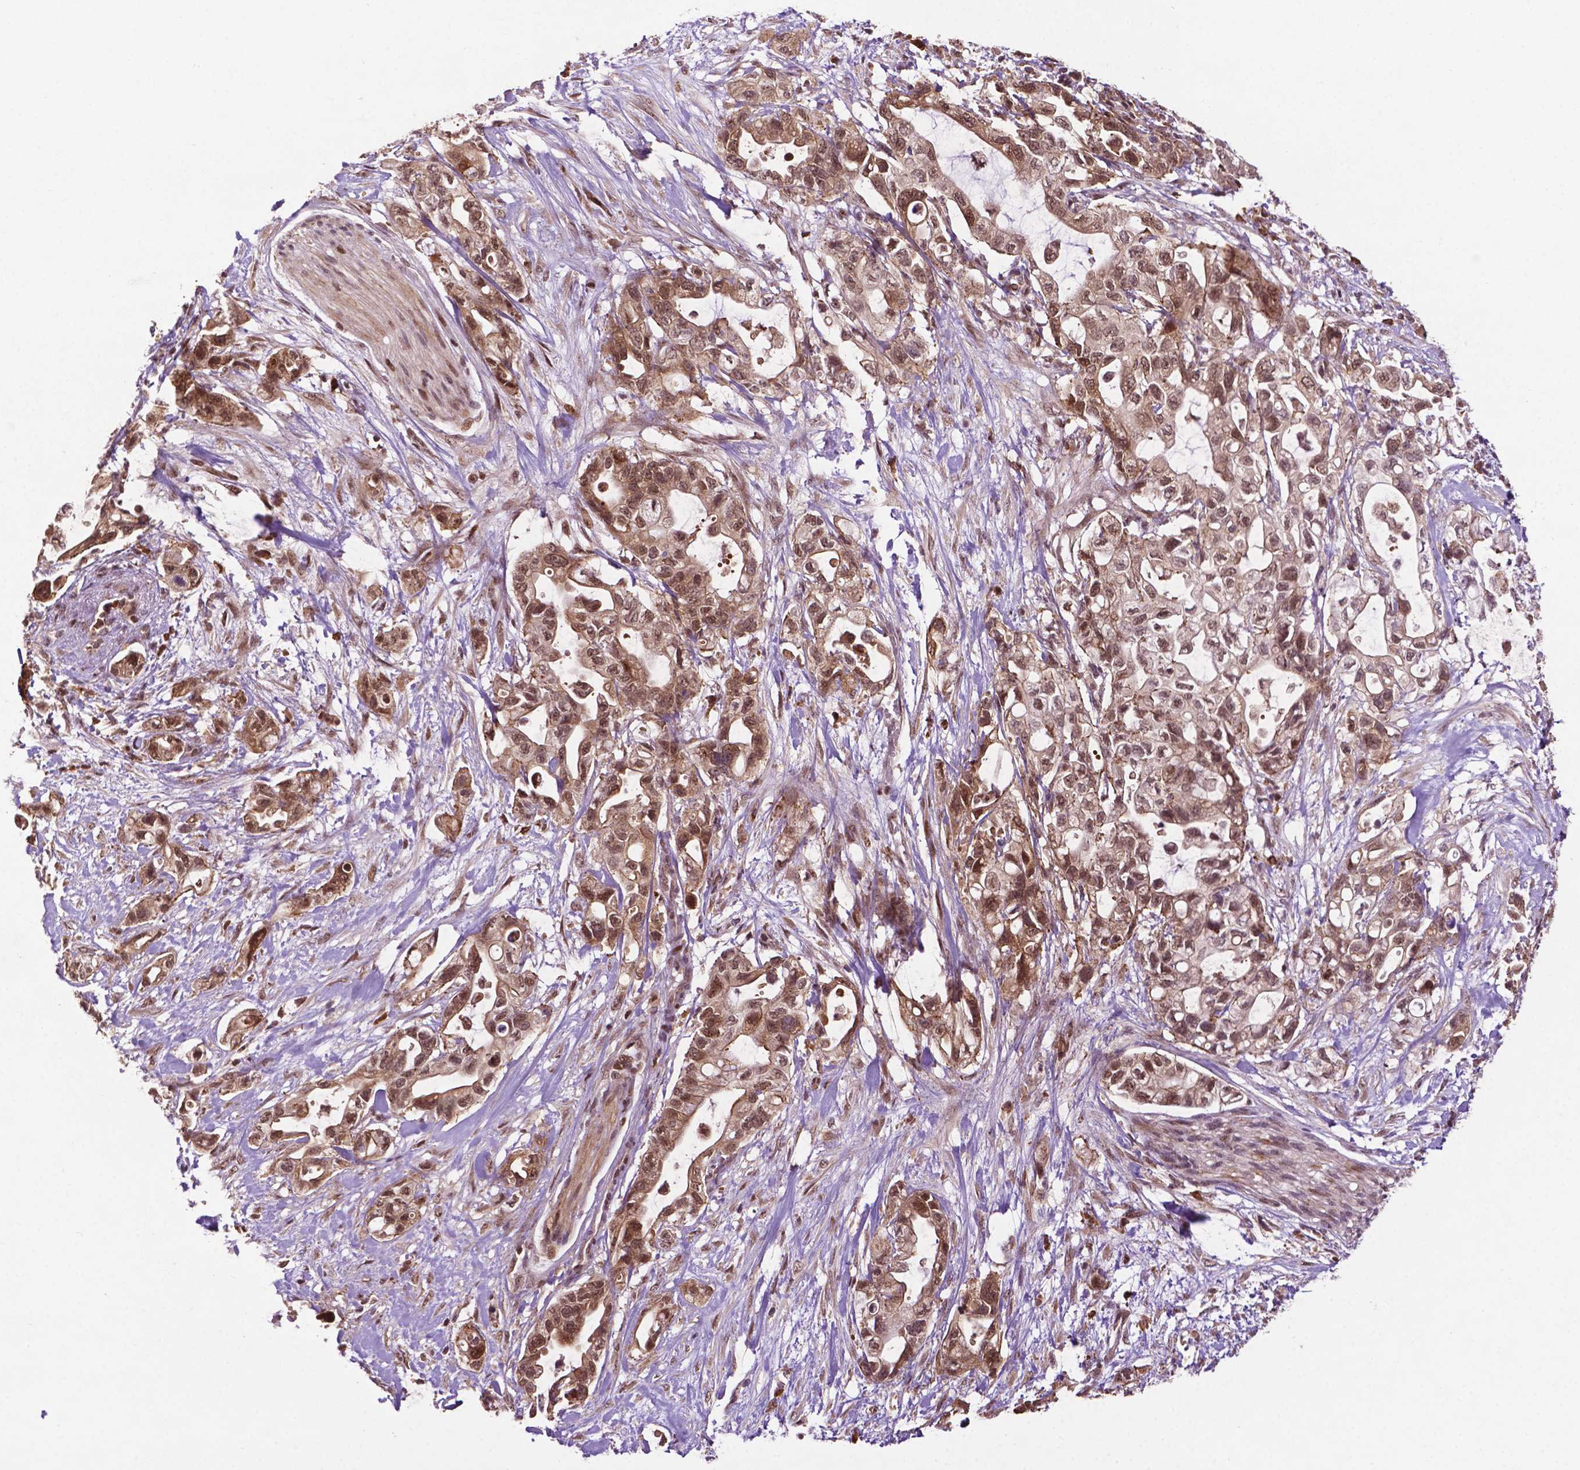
{"staining": {"intensity": "moderate", "quantity": ">75%", "location": "cytoplasmic/membranous,nuclear"}, "tissue": "pancreatic cancer", "cell_type": "Tumor cells", "image_type": "cancer", "snomed": [{"axis": "morphology", "description": "Adenocarcinoma, NOS"}, {"axis": "topography", "description": "Pancreas"}], "caption": "Pancreatic adenocarcinoma stained with a protein marker demonstrates moderate staining in tumor cells.", "gene": "TMX2", "patient": {"sex": "female", "age": 72}}